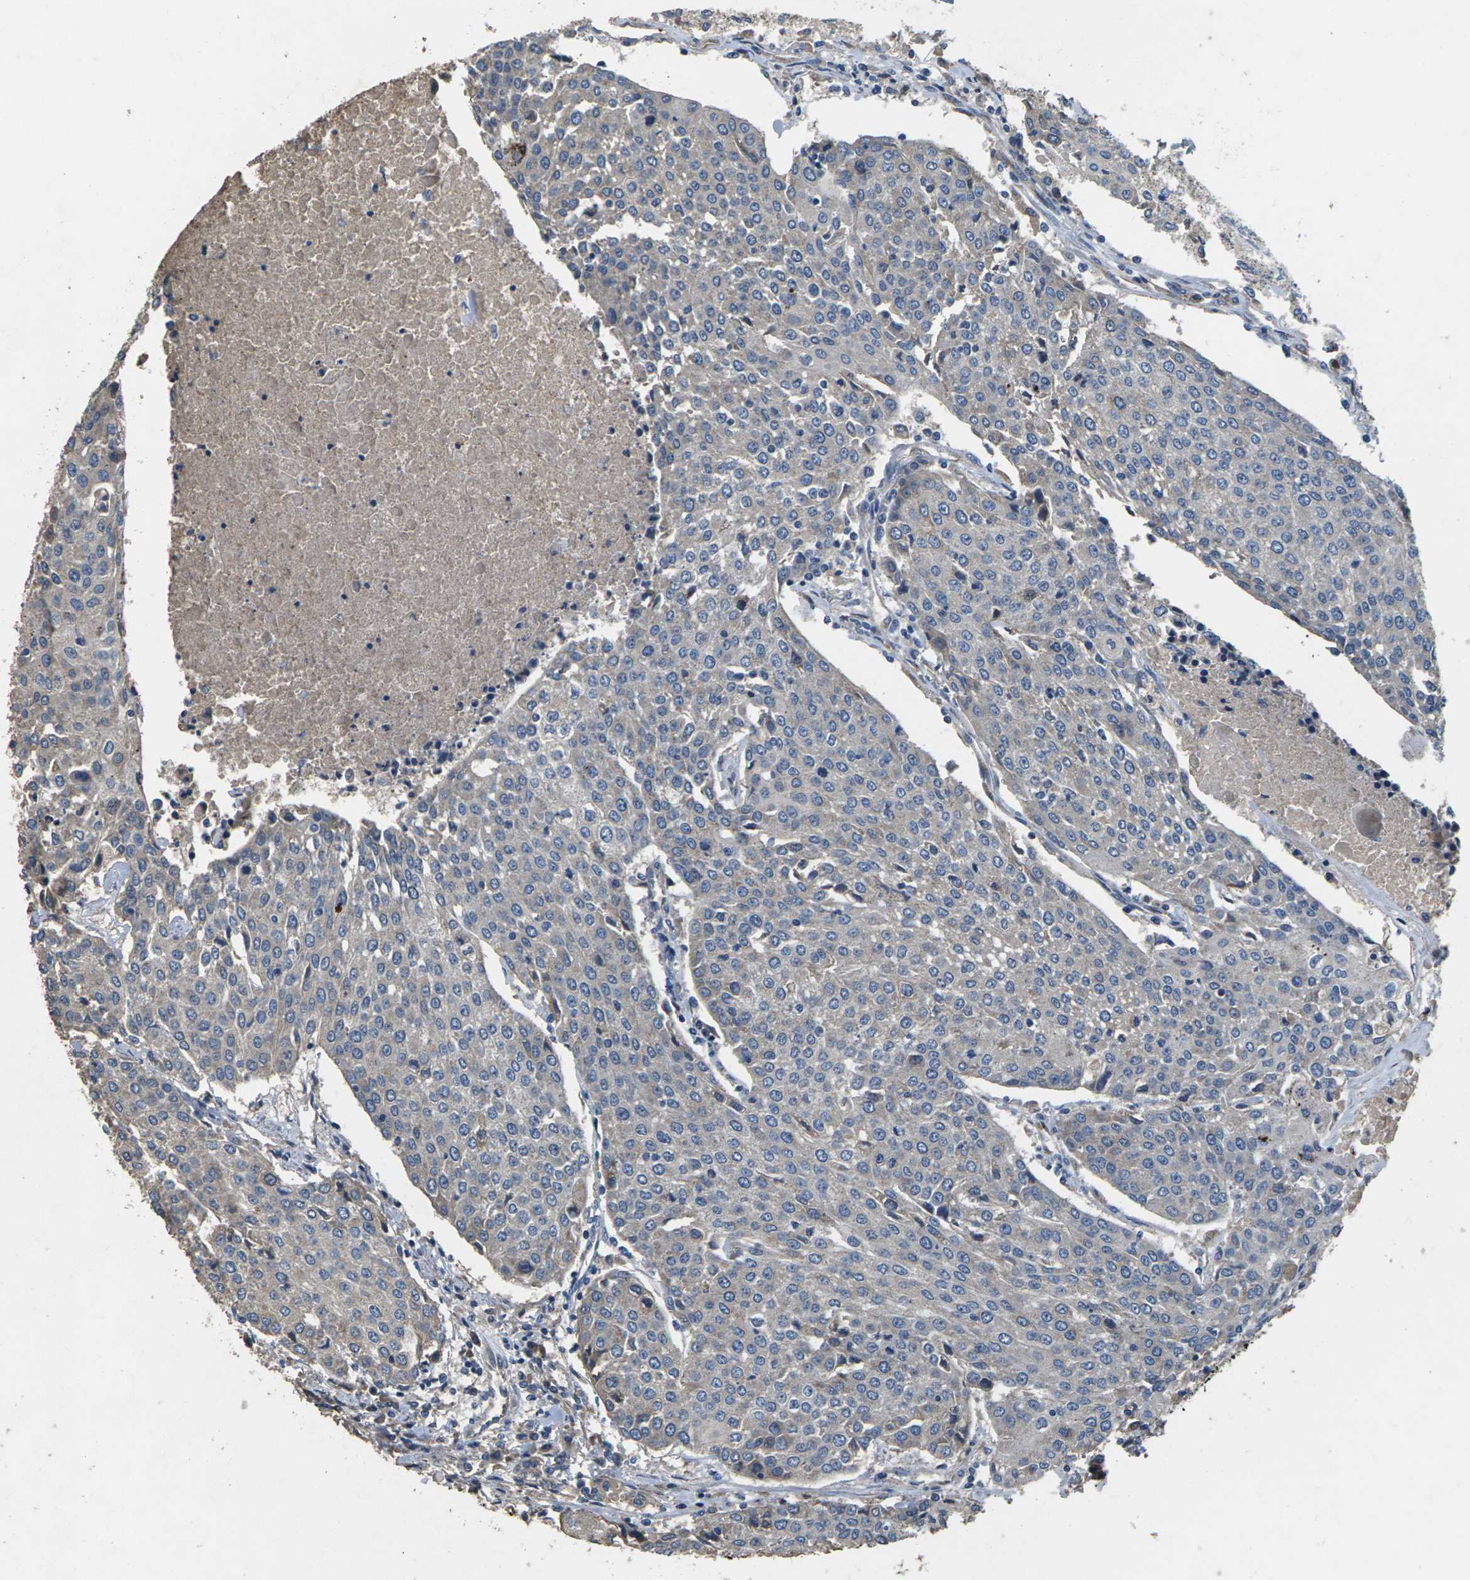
{"staining": {"intensity": "negative", "quantity": "none", "location": "none"}, "tissue": "urothelial cancer", "cell_type": "Tumor cells", "image_type": "cancer", "snomed": [{"axis": "morphology", "description": "Urothelial carcinoma, High grade"}, {"axis": "topography", "description": "Urinary bladder"}], "caption": "This is an IHC photomicrograph of high-grade urothelial carcinoma. There is no staining in tumor cells.", "gene": "B4GAT1", "patient": {"sex": "female", "age": 85}}